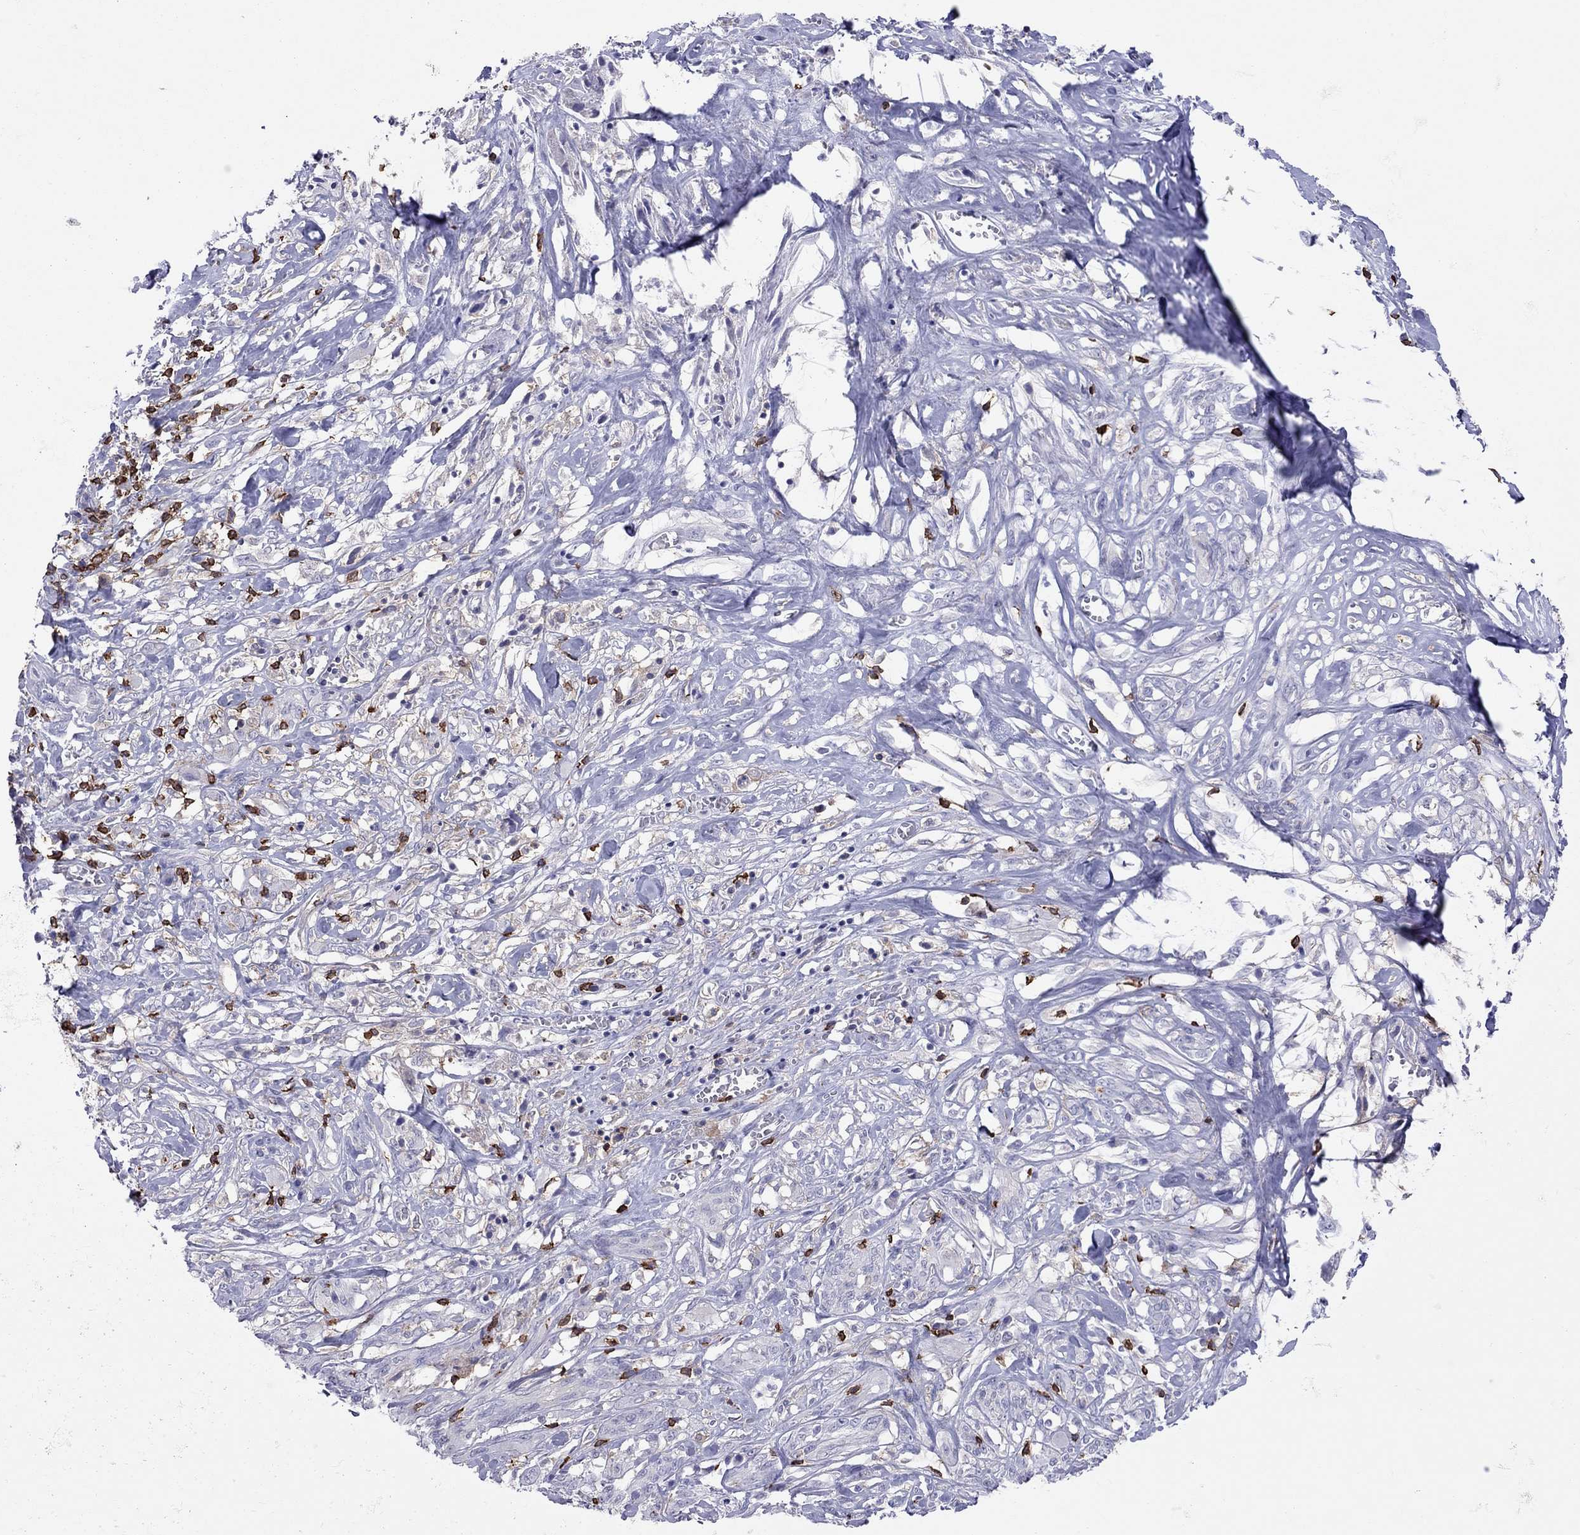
{"staining": {"intensity": "negative", "quantity": "none", "location": "none"}, "tissue": "melanoma", "cell_type": "Tumor cells", "image_type": "cancer", "snomed": [{"axis": "morphology", "description": "Malignant melanoma, NOS"}, {"axis": "topography", "description": "Skin"}], "caption": "This is an IHC histopathology image of human malignant melanoma. There is no positivity in tumor cells.", "gene": "MND1", "patient": {"sex": "female", "age": 91}}